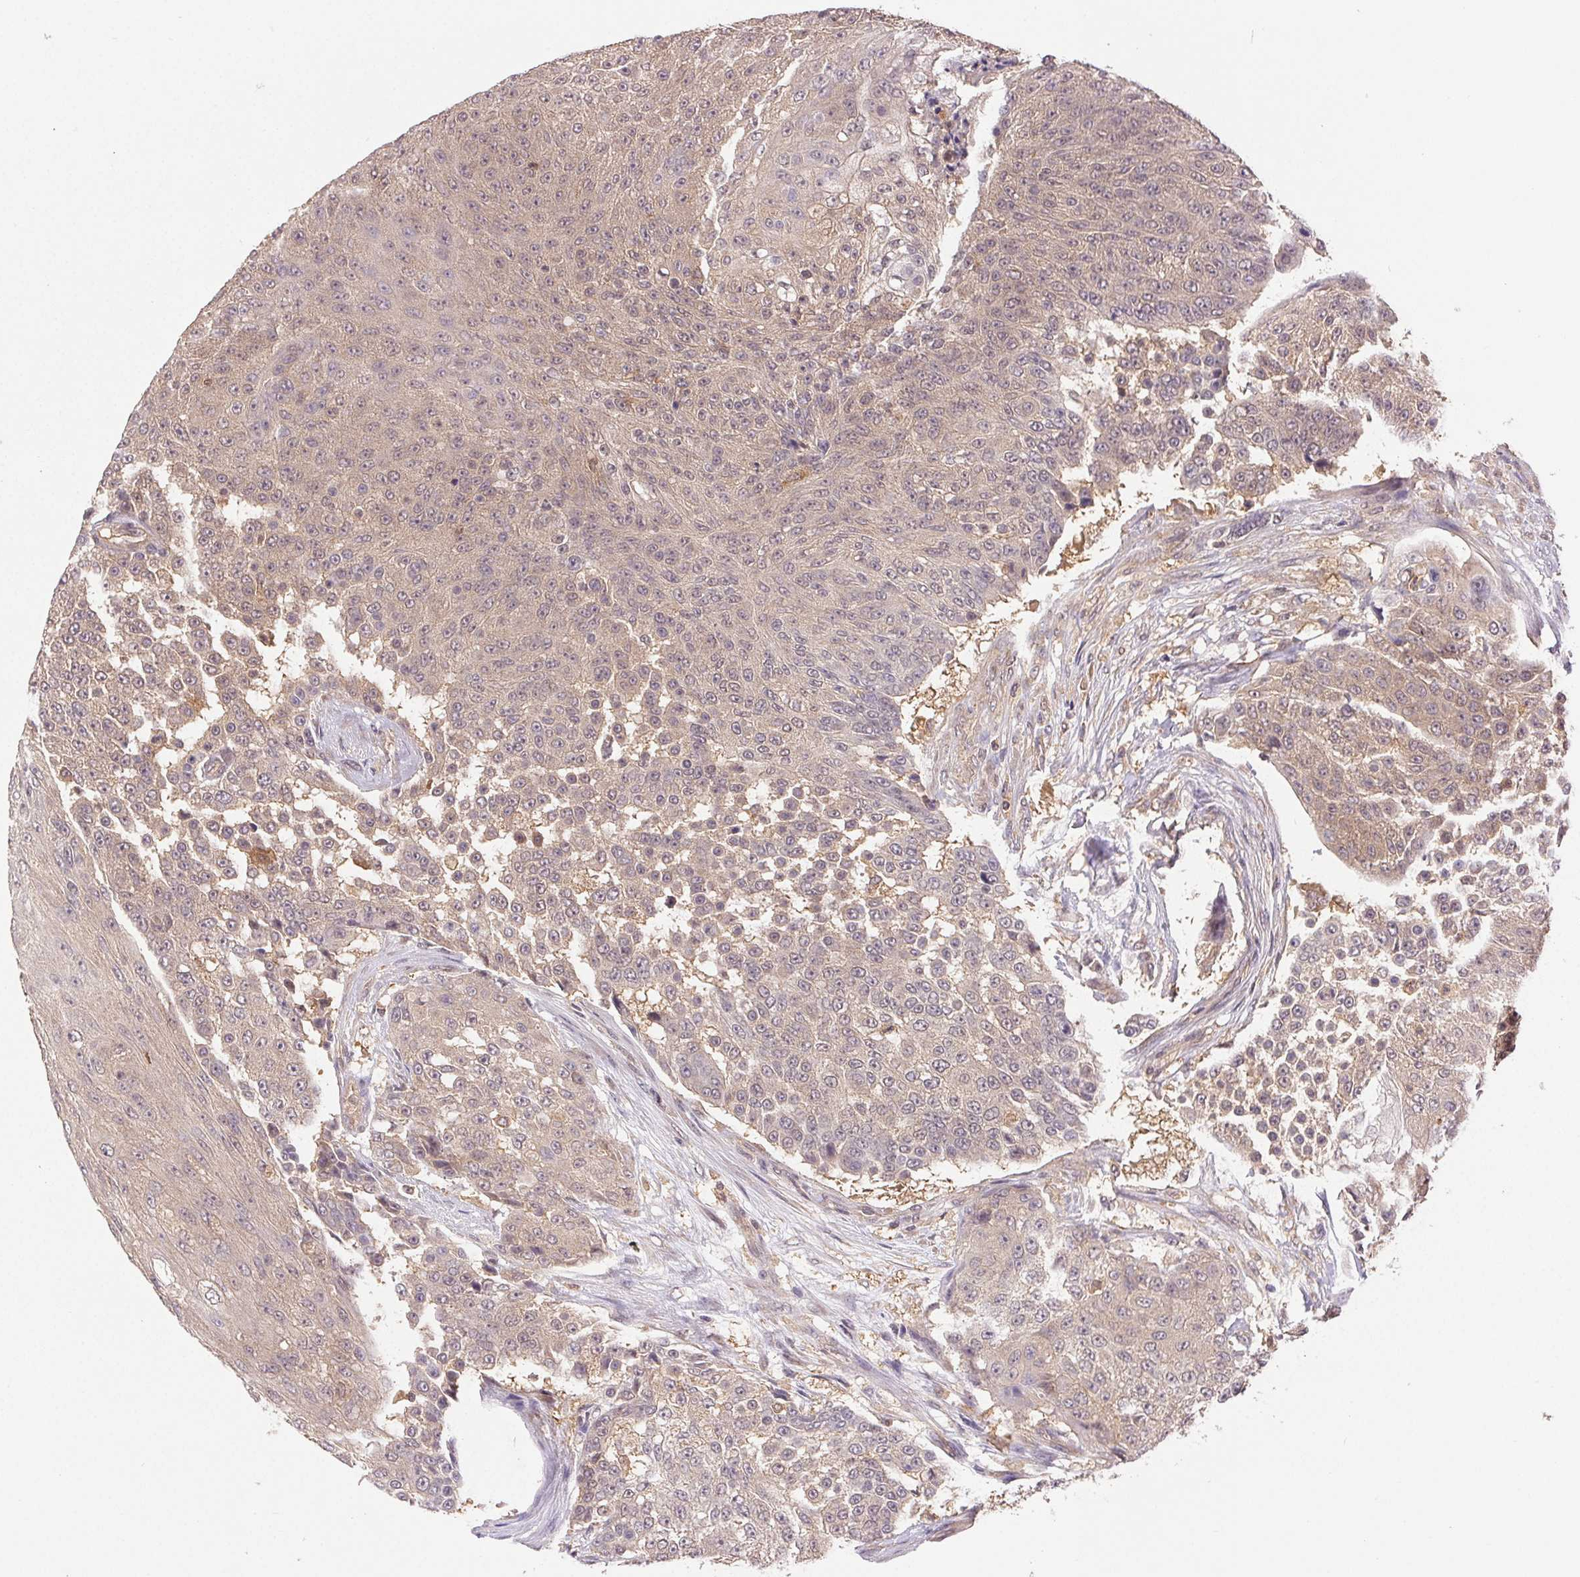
{"staining": {"intensity": "negative", "quantity": "none", "location": "none"}, "tissue": "urothelial cancer", "cell_type": "Tumor cells", "image_type": "cancer", "snomed": [{"axis": "morphology", "description": "Urothelial carcinoma, High grade"}, {"axis": "topography", "description": "Urinary bladder"}], "caption": "Tumor cells are negative for protein expression in human urothelial cancer.", "gene": "GDI2", "patient": {"sex": "female", "age": 63}}